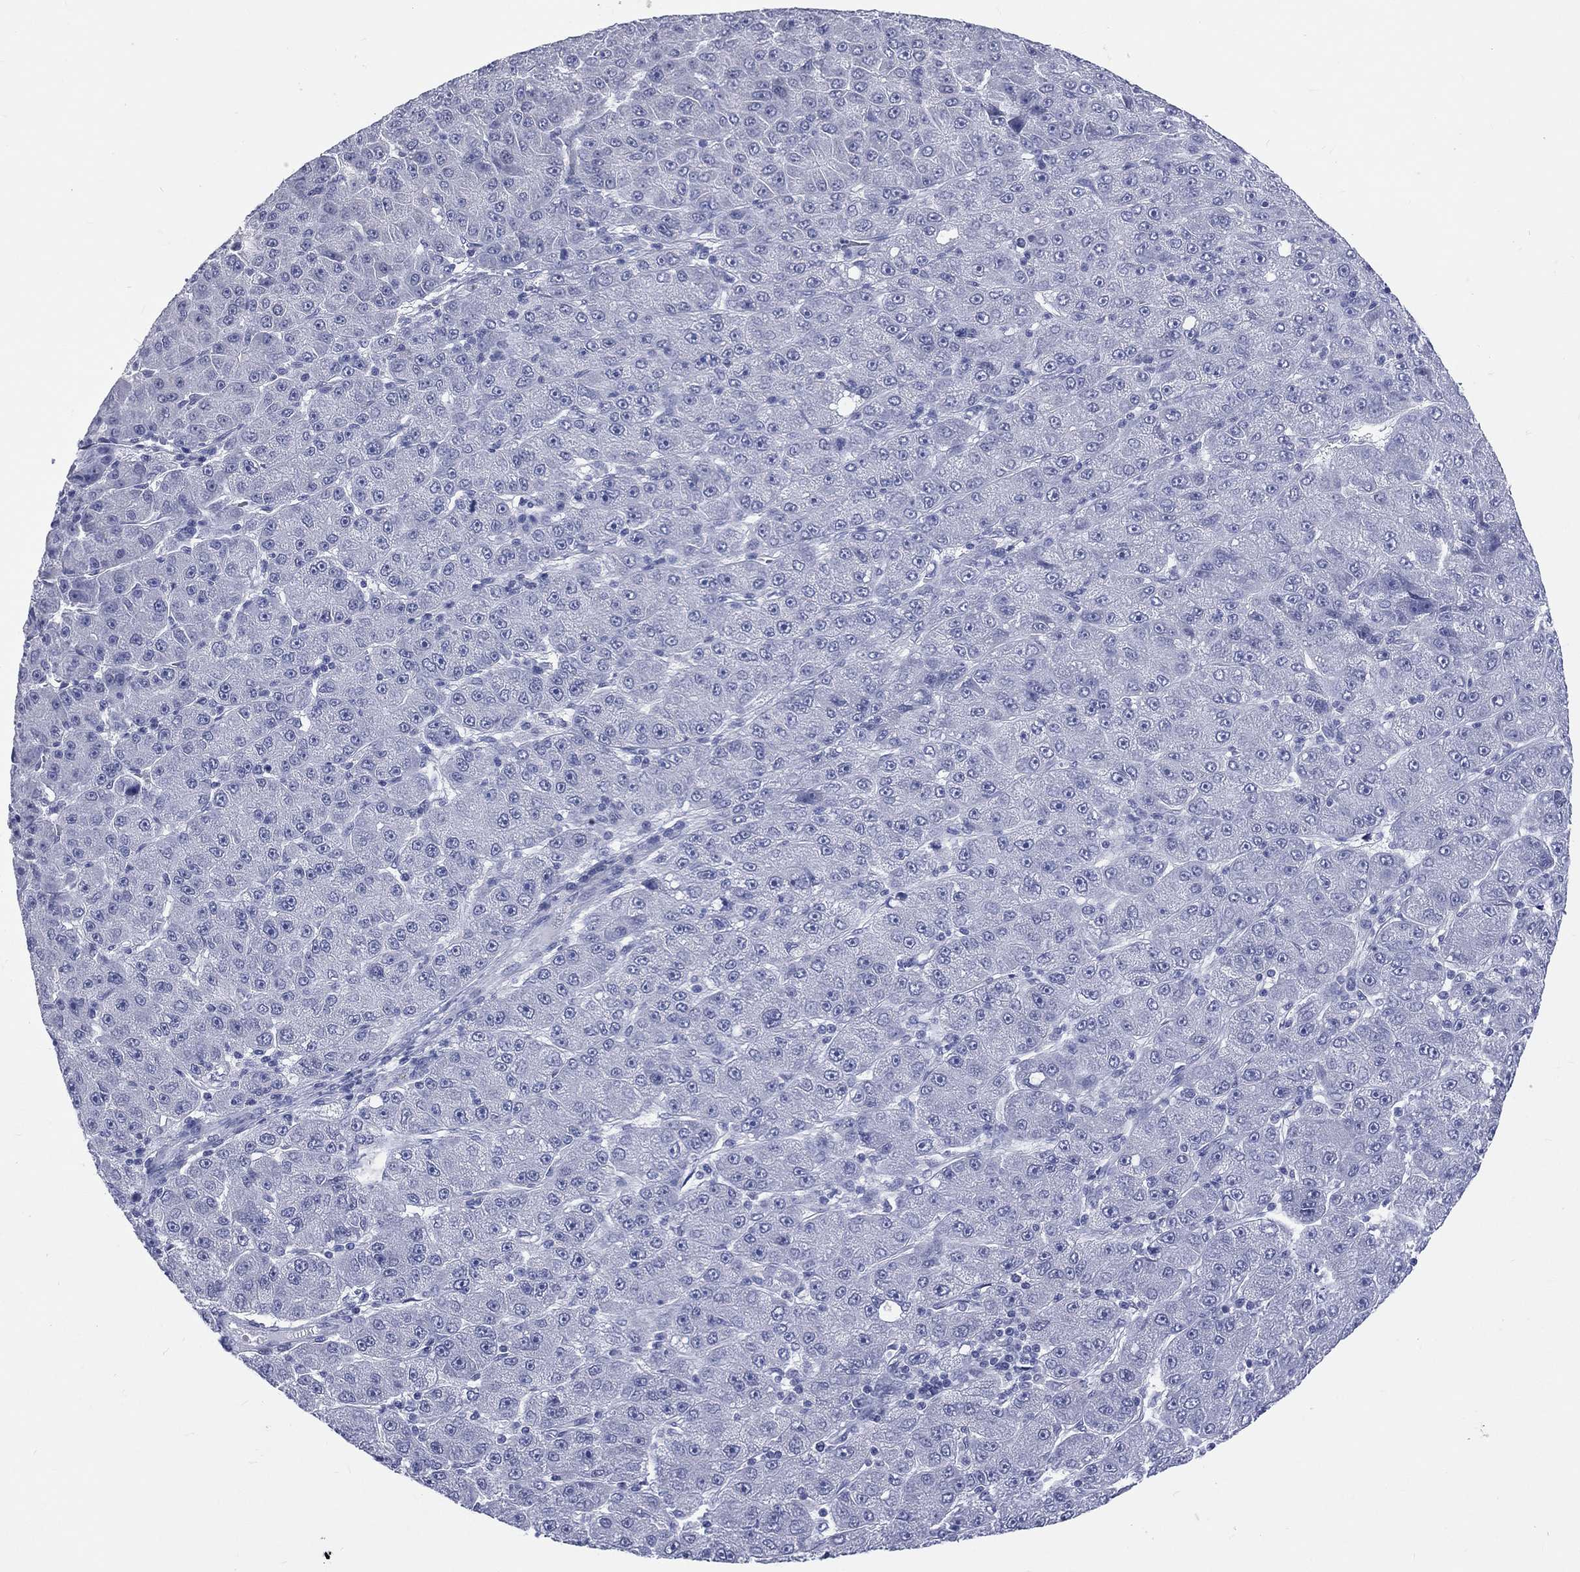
{"staining": {"intensity": "negative", "quantity": "none", "location": "none"}, "tissue": "liver cancer", "cell_type": "Tumor cells", "image_type": "cancer", "snomed": [{"axis": "morphology", "description": "Carcinoma, Hepatocellular, NOS"}, {"axis": "topography", "description": "Liver"}], "caption": "Hepatocellular carcinoma (liver) was stained to show a protein in brown. There is no significant staining in tumor cells. (Immunohistochemistry (ihc), brightfield microscopy, high magnification).", "gene": "MLLT10", "patient": {"sex": "male", "age": 67}}